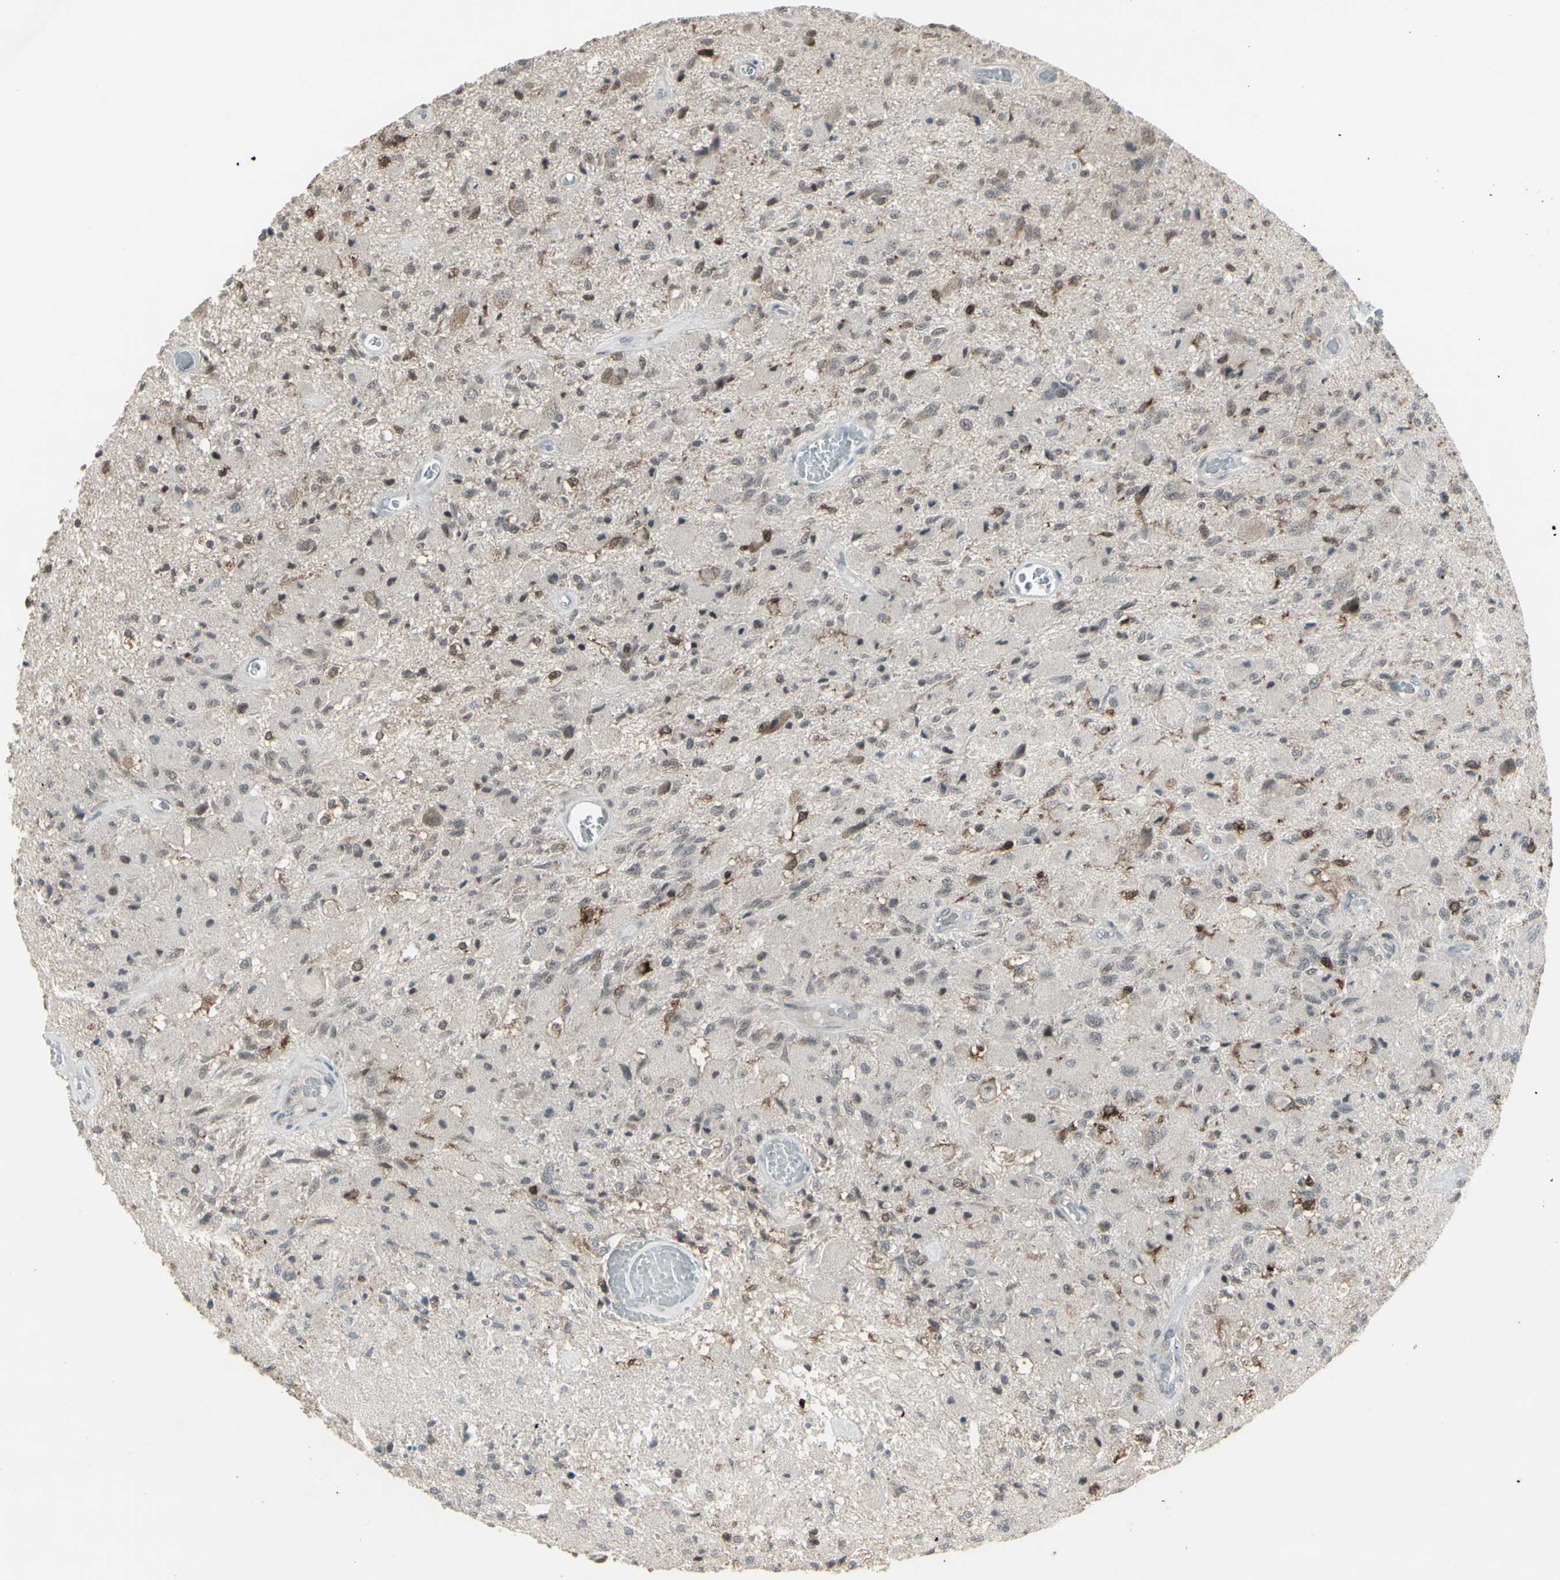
{"staining": {"intensity": "moderate", "quantity": "25%-75%", "location": "cytoplasmic/membranous,nuclear"}, "tissue": "glioma", "cell_type": "Tumor cells", "image_type": "cancer", "snomed": [{"axis": "morphology", "description": "Normal tissue, NOS"}, {"axis": "morphology", "description": "Glioma, malignant, High grade"}, {"axis": "topography", "description": "Cerebral cortex"}], "caption": "Immunohistochemistry (IHC) of human malignant high-grade glioma exhibits medium levels of moderate cytoplasmic/membranous and nuclear positivity in about 25%-75% of tumor cells.", "gene": "SAMSN1", "patient": {"sex": "male", "age": 77}}